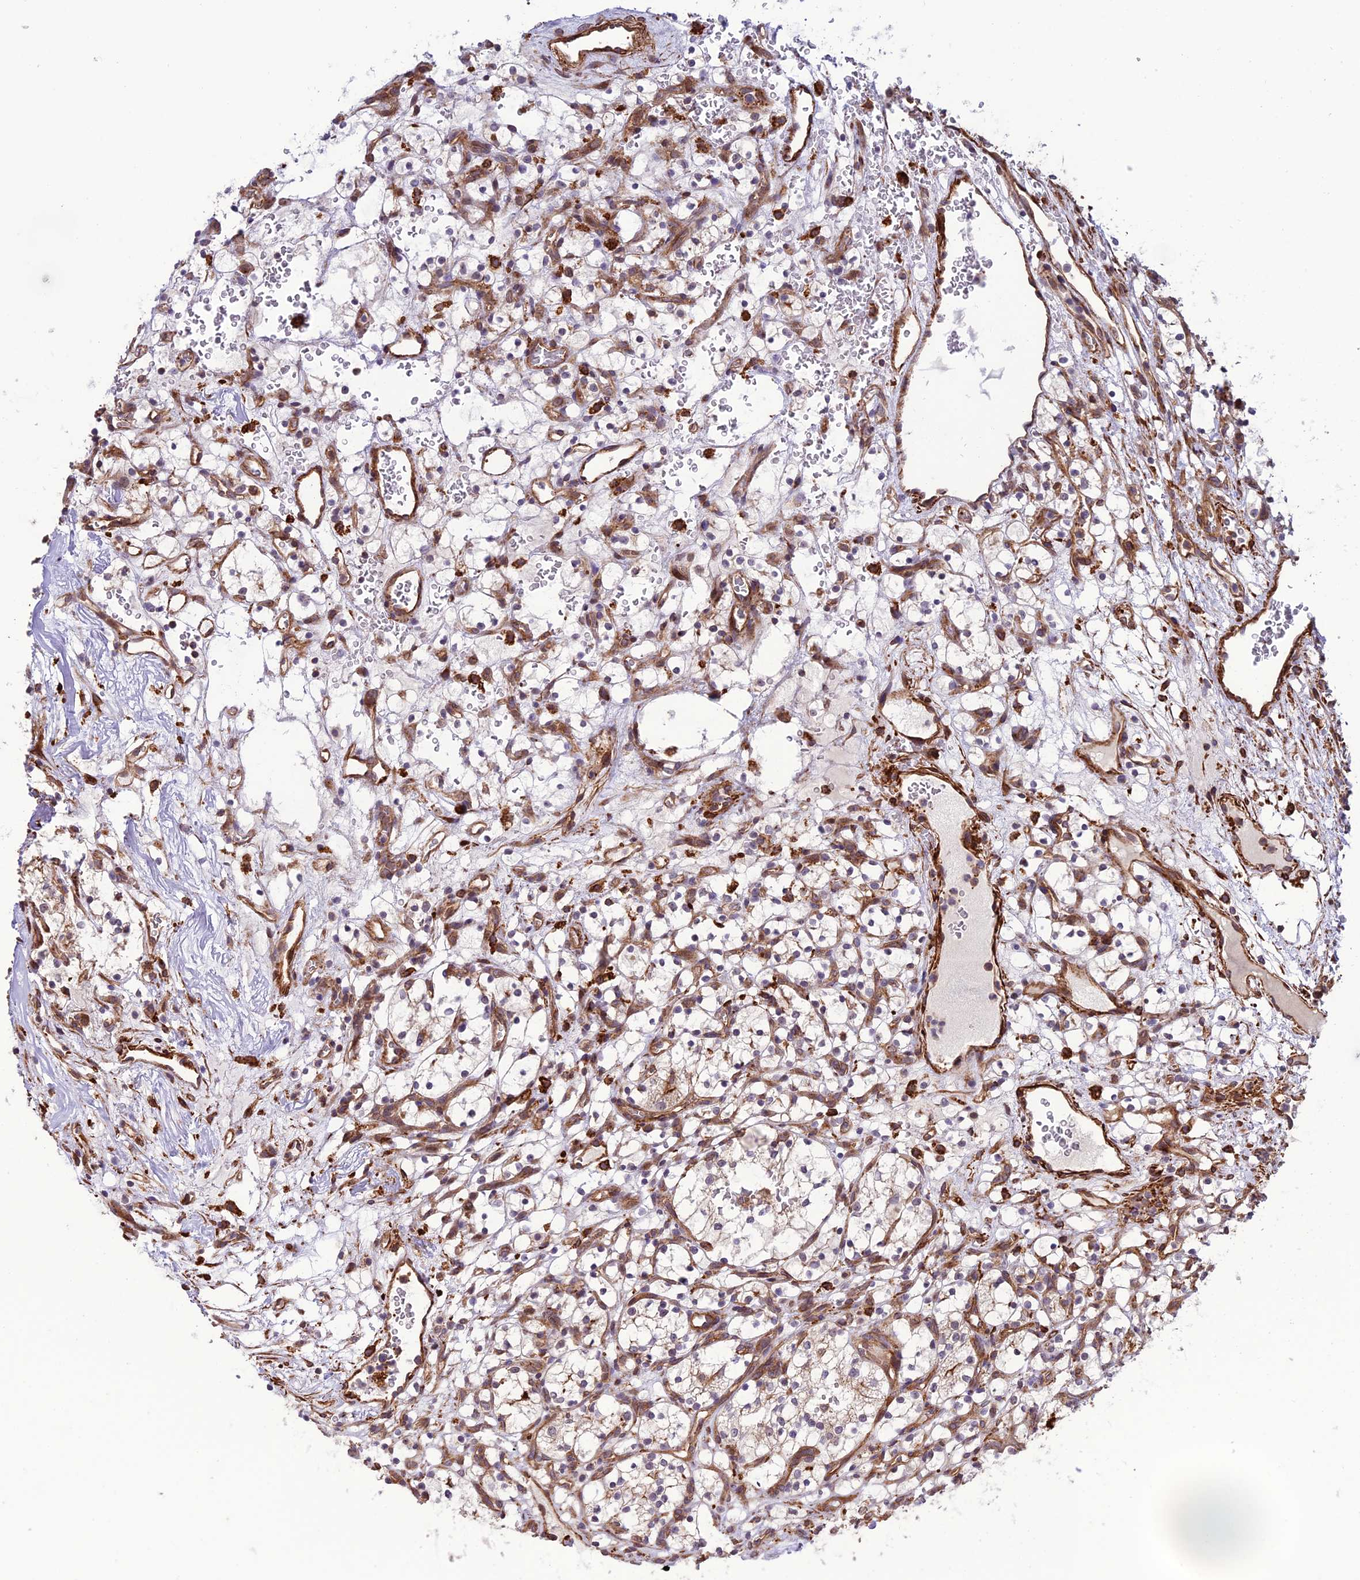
{"staining": {"intensity": "negative", "quantity": "none", "location": "none"}, "tissue": "renal cancer", "cell_type": "Tumor cells", "image_type": "cancer", "snomed": [{"axis": "morphology", "description": "Adenocarcinoma, NOS"}, {"axis": "topography", "description": "Kidney"}], "caption": "IHC histopathology image of neoplastic tissue: human renal cancer (adenocarcinoma) stained with DAB exhibits no significant protein positivity in tumor cells. Nuclei are stained in blue.", "gene": "TNIP3", "patient": {"sex": "female", "age": 69}}